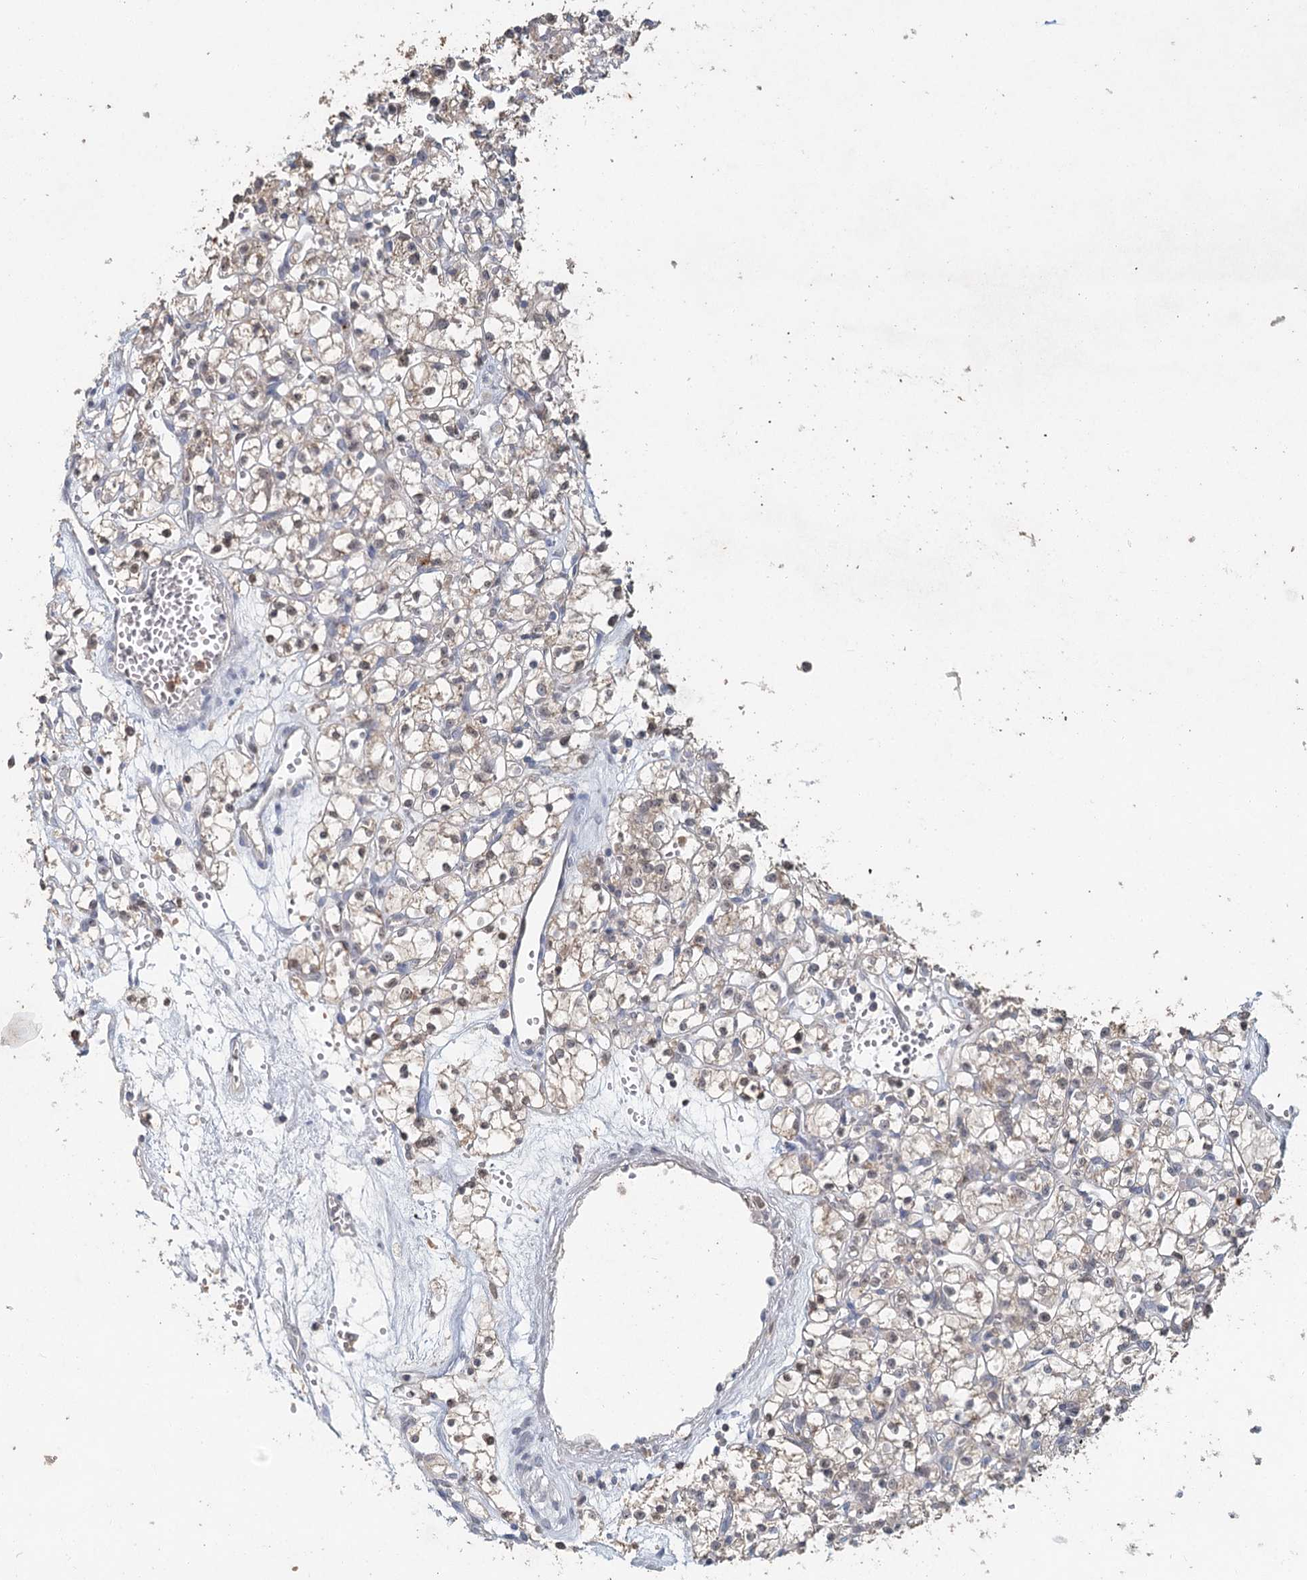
{"staining": {"intensity": "weak", "quantity": "<25%", "location": "nuclear"}, "tissue": "renal cancer", "cell_type": "Tumor cells", "image_type": "cancer", "snomed": [{"axis": "morphology", "description": "Adenocarcinoma, NOS"}, {"axis": "topography", "description": "Kidney"}], "caption": "Renal cancer (adenocarcinoma) was stained to show a protein in brown. There is no significant positivity in tumor cells.", "gene": "ADK", "patient": {"sex": "female", "age": 59}}